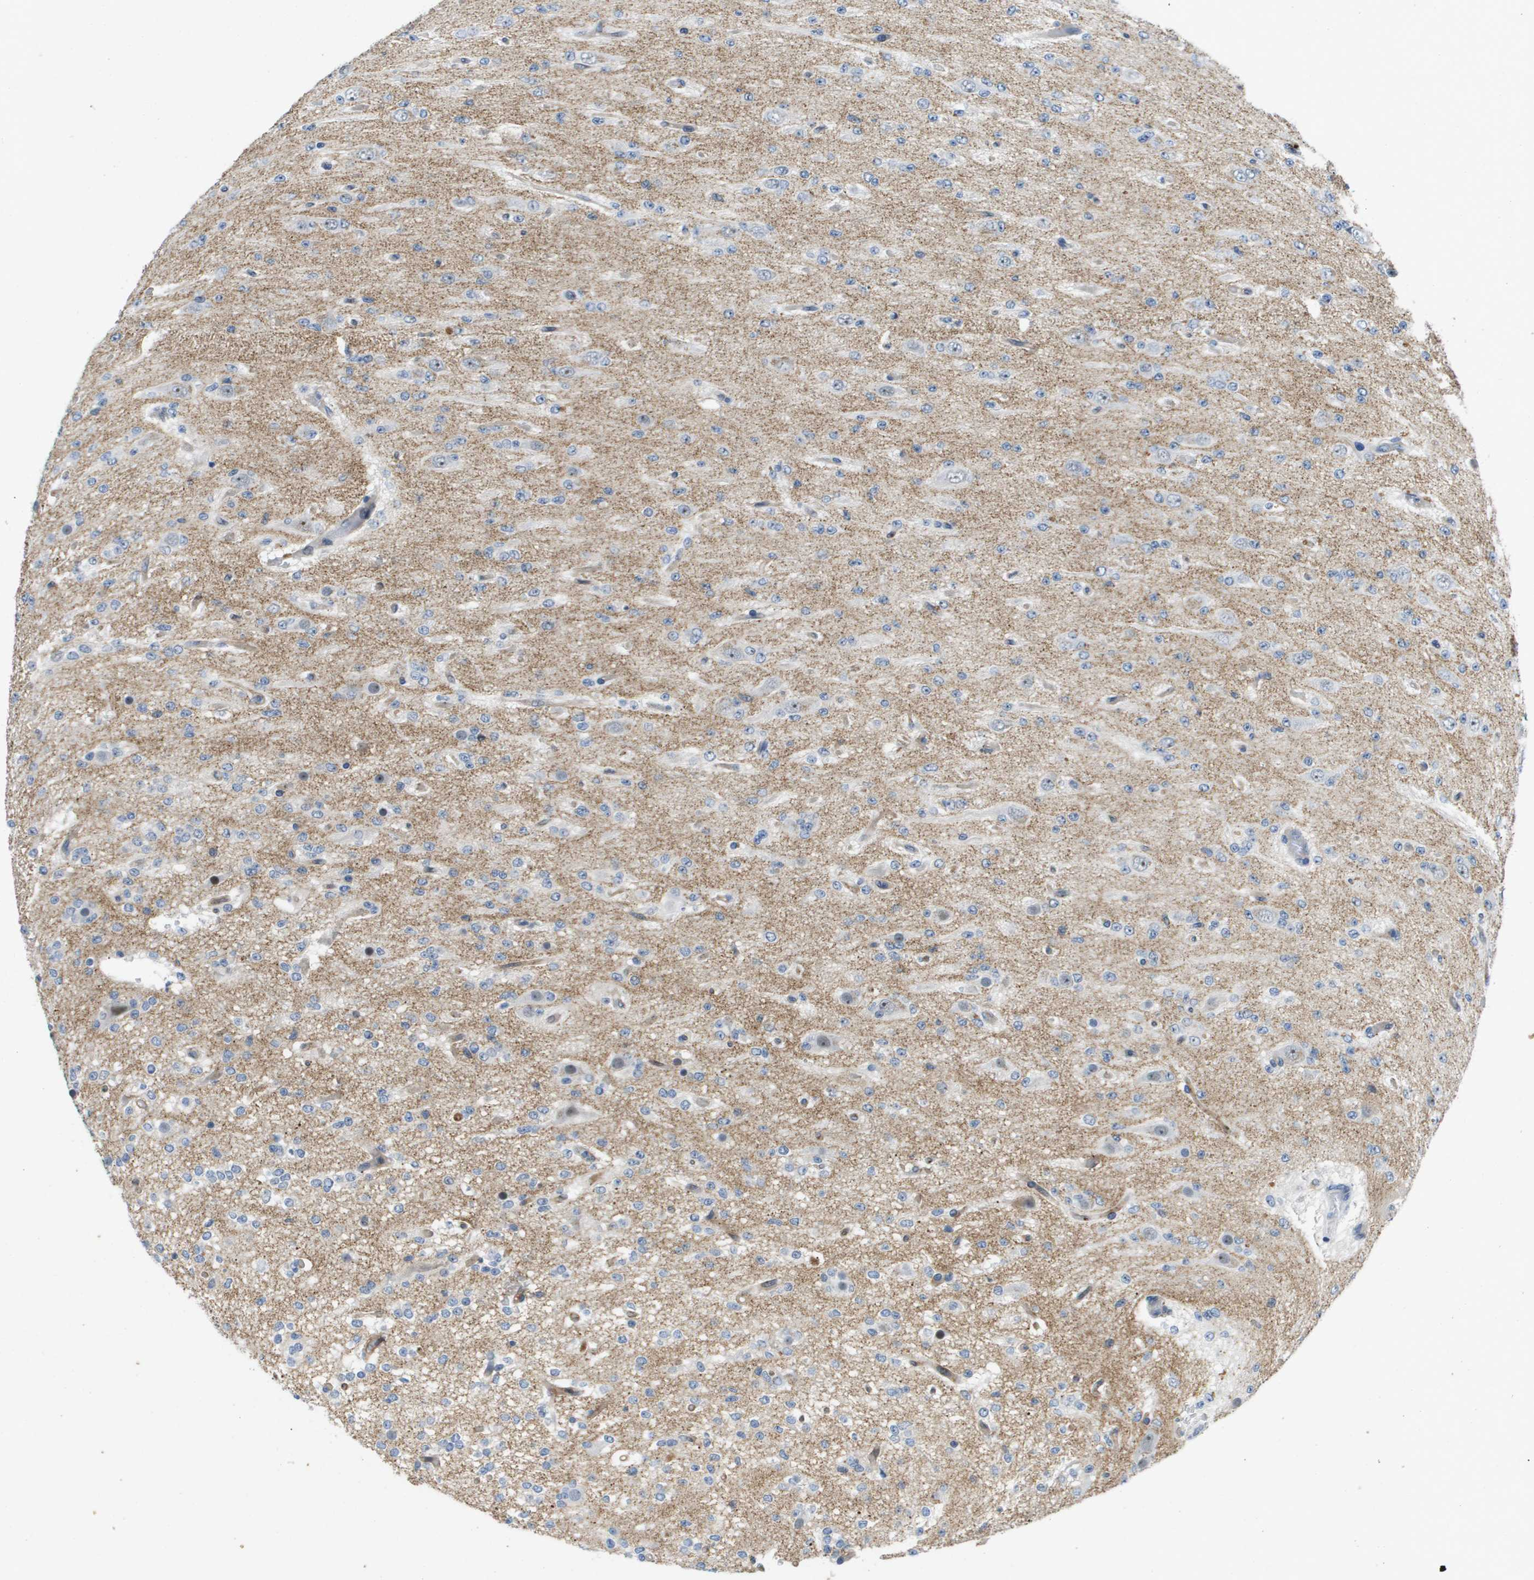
{"staining": {"intensity": "negative", "quantity": "none", "location": "none"}, "tissue": "glioma", "cell_type": "Tumor cells", "image_type": "cancer", "snomed": [{"axis": "morphology", "description": "Glioma, malignant, Low grade"}, {"axis": "topography", "description": "Brain"}], "caption": "Histopathology image shows no protein staining in tumor cells of glioma tissue. (Immunohistochemistry, brightfield microscopy, high magnification).", "gene": "ITGA6", "patient": {"sex": "male", "age": 38}}